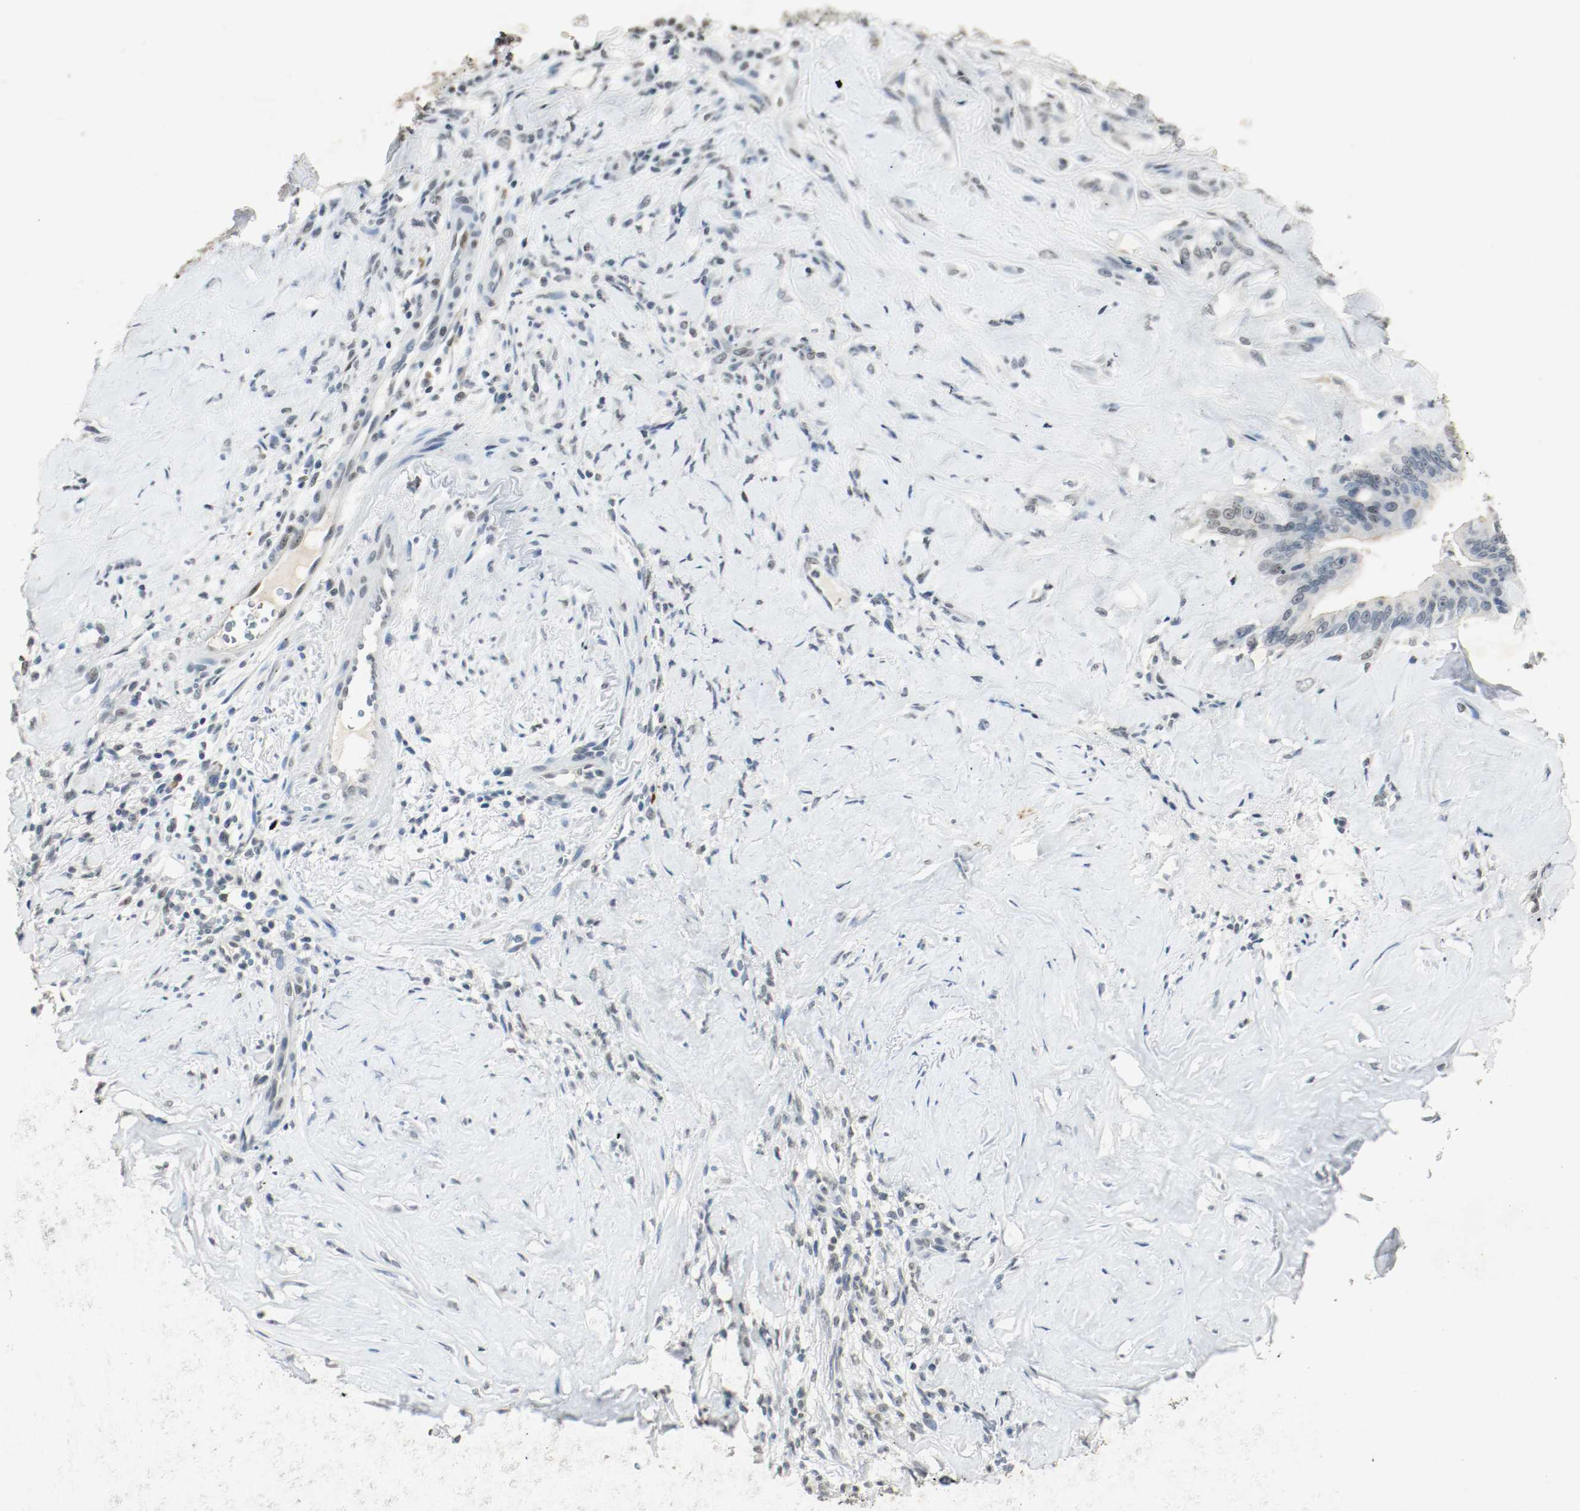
{"staining": {"intensity": "weak", "quantity": "<25%", "location": "nuclear"}, "tissue": "liver cancer", "cell_type": "Tumor cells", "image_type": "cancer", "snomed": [{"axis": "morphology", "description": "Cholangiocarcinoma"}, {"axis": "topography", "description": "Liver"}], "caption": "The photomicrograph displays no significant positivity in tumor cells of cholangiocarcinoma (liver).", "gene": "DNMT1", "patient": {"sex": "female", "age": 67}}